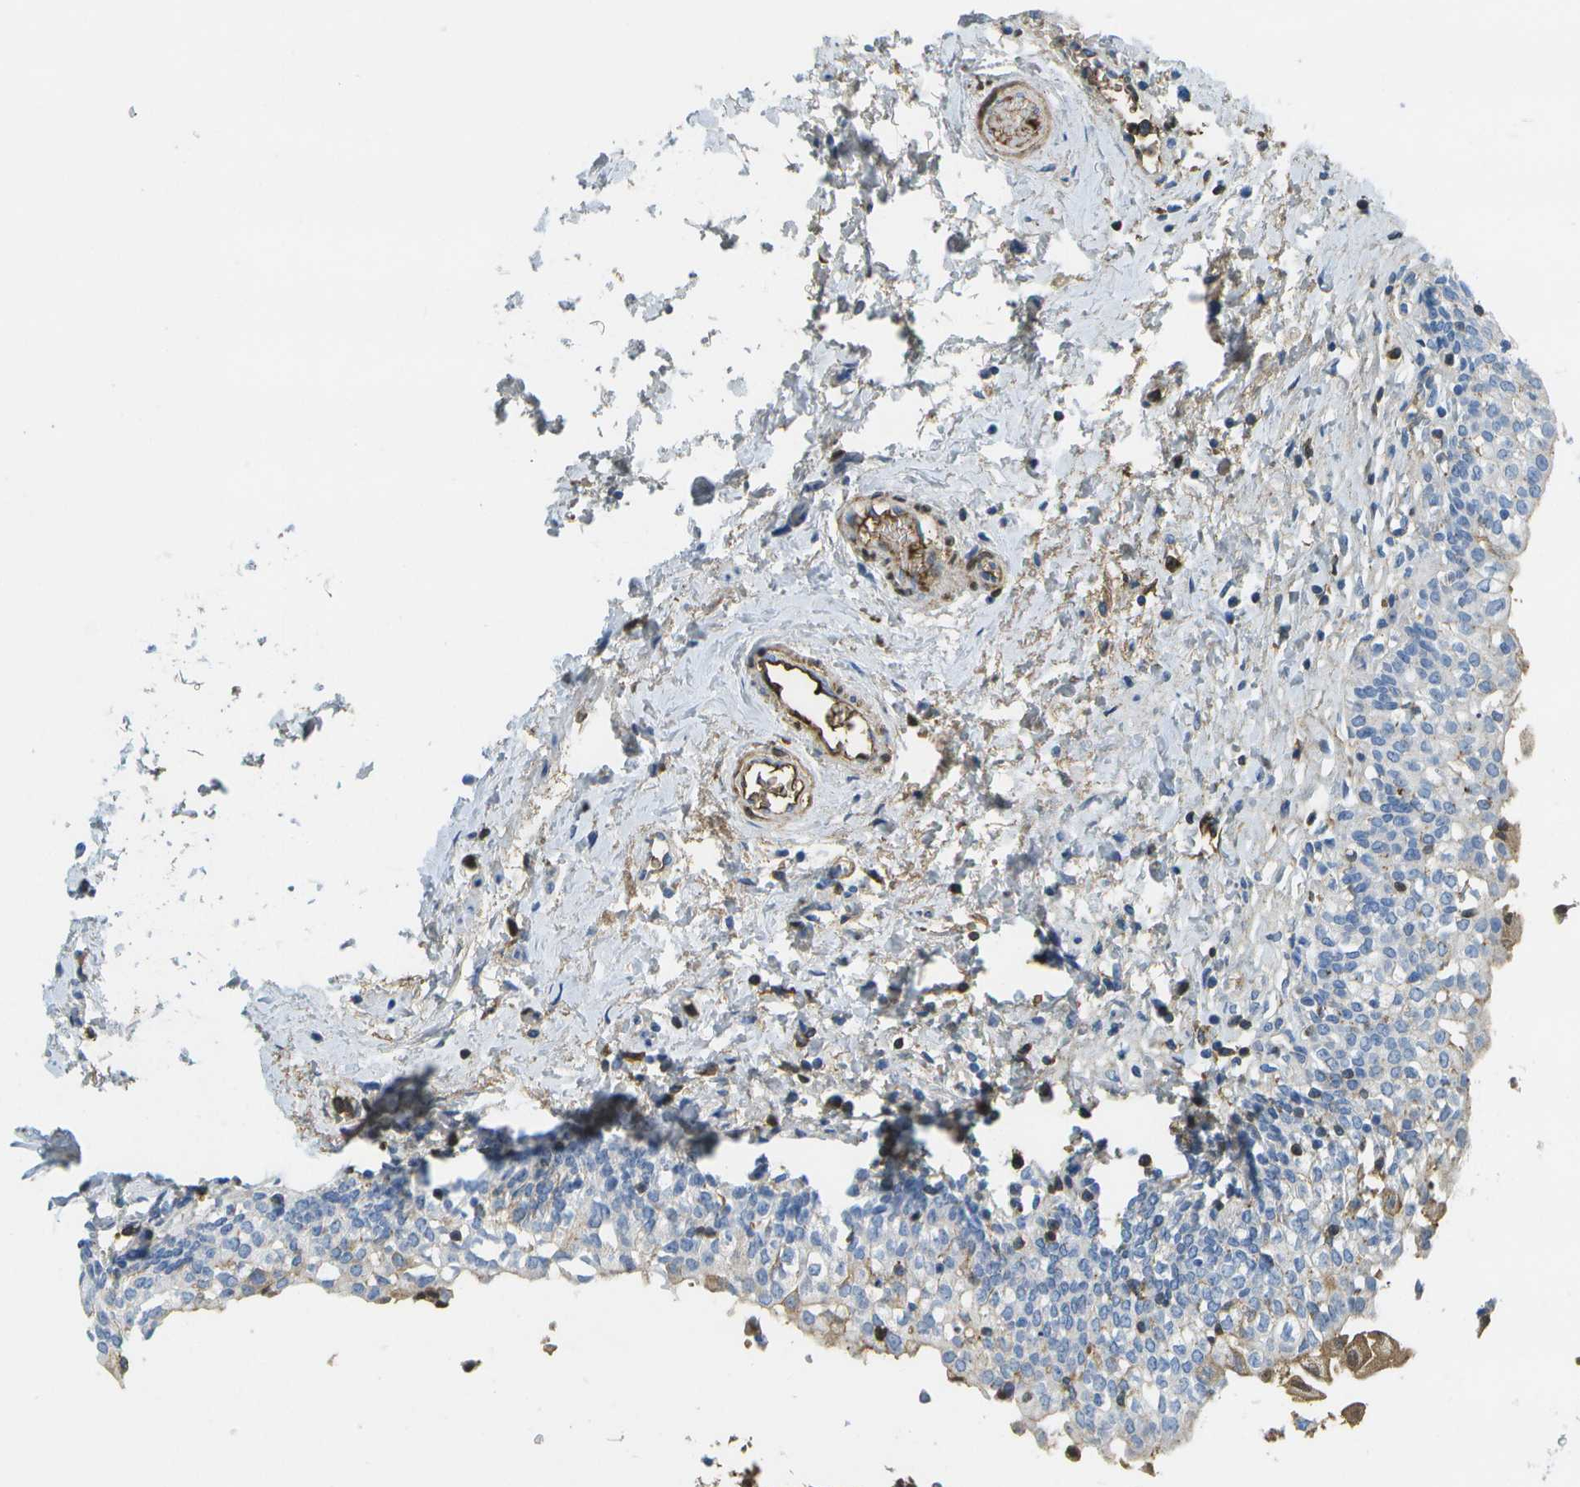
{"staining": {"intensity": "negative", "quantity": "none", "location": "none"}, "tissue": "urinary bladder", "cell_type": "Urothelial cells", "image_type": "normal", "snomed": [{"axis": "morphology", "description": "Normal tissue, NOS"}, {"axis": "topography", "description": "Urinary bladder"}], "caption": "An immunohistochemistry (IHC) photomicrograph of unremarkable urinary bladder is shown. There is no staining in urothelial cells of urinary bladder. (DAB IHC visualized using brightfield microscopy, high magnification).", "gene": "SERPINA1", "patient": {"sex": "male", "age": 55}}